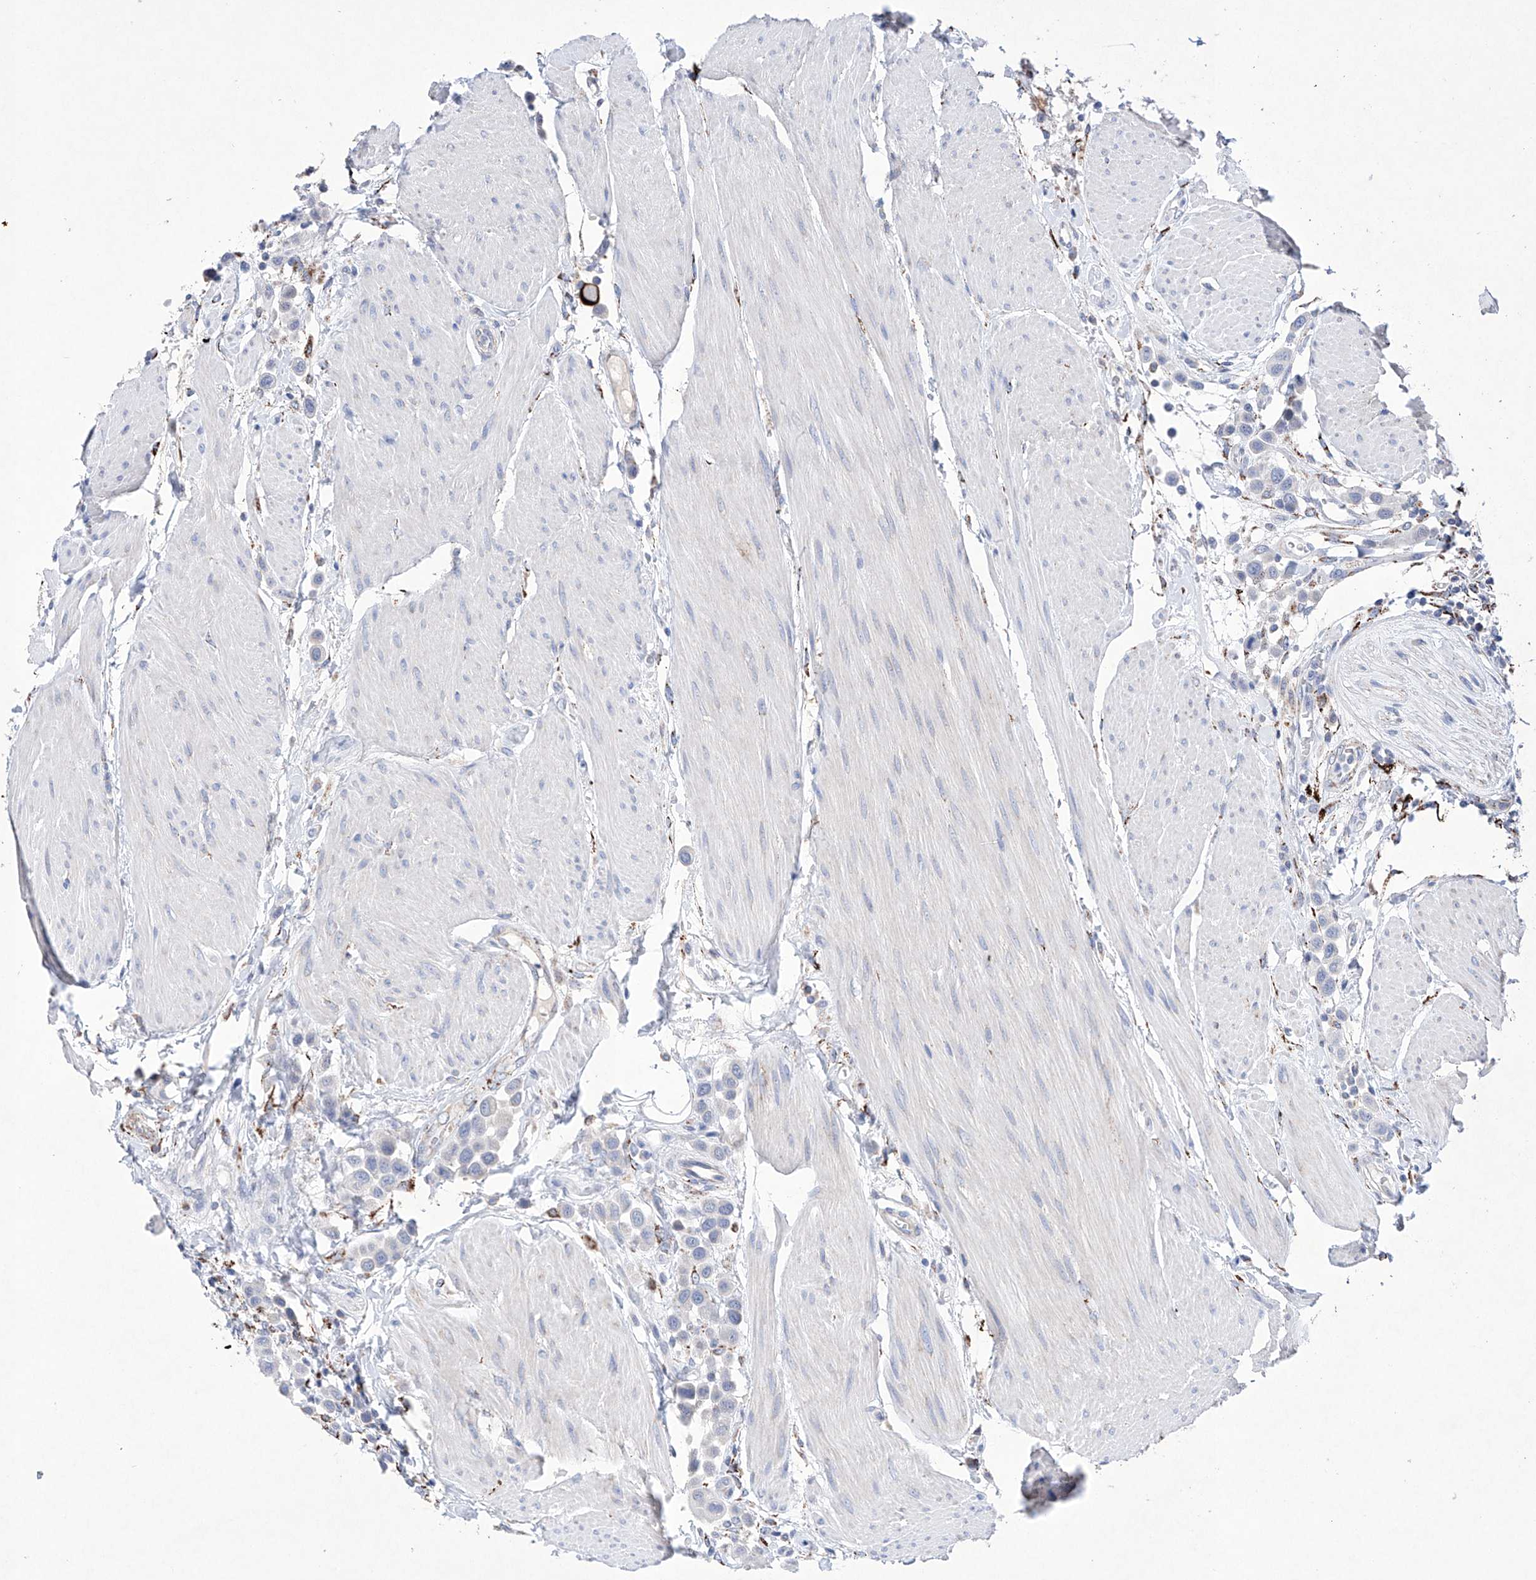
{"staining": {"intensity": "negative", "quantity": "none", "location": "none"}, "tissue": "urothelial cancer", "cell_type": "Tumor cells", "image_type": "cancer", "snomed": [{"axis": "morphology", "description": "Urothelial carcinoma, High grade"}, {"axis": "topography", "description": "Urinary bladder"}], "caption": "Urothelial cancer was stained to show a protein in brown. There is no significant expression in tumor cells.", "gene": "NRROS", "patient": {"sex": "male", "age": 50}}